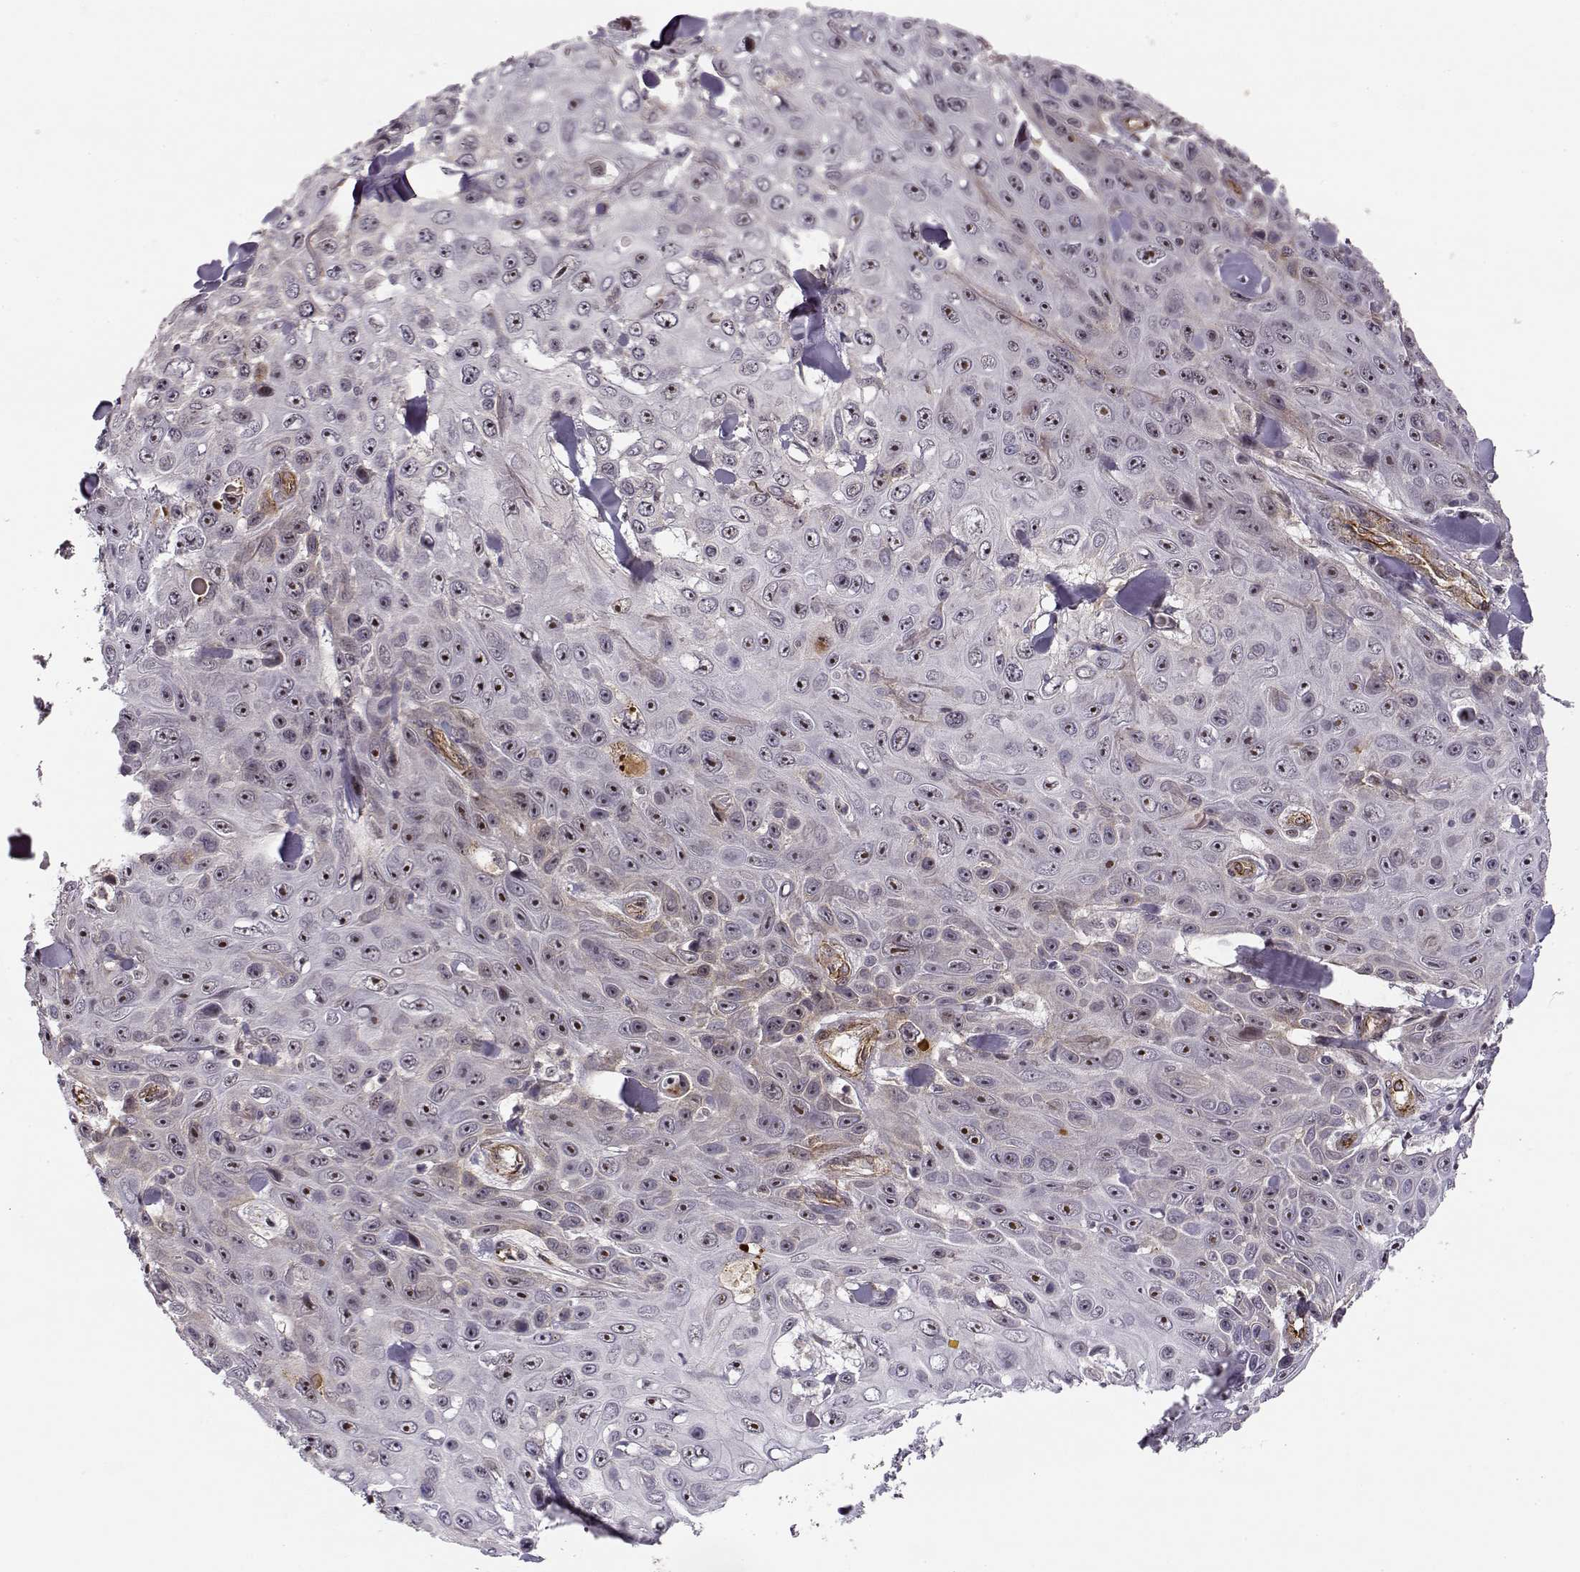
{"staining": {"intensity": "moderate", "quantity": "25%-75%", "location": "nuclear"}, "tissue": "skin cancer", "cell_type": "Tumor cells", "image_type": "cancer", "snomed": [{"axis": "morphology", "description": "Squamous cell carcinoma, NOS"}, {"axis": "topography", "description": "Skin"}], "caption": "The photomicrograph shows a brown stain indicating the presence of a protein in the nuclear of tumor cells in squamous cell carcinoma (skin).", "gene": "CIR1", "patient": {"sex": "male", "age": 82}}